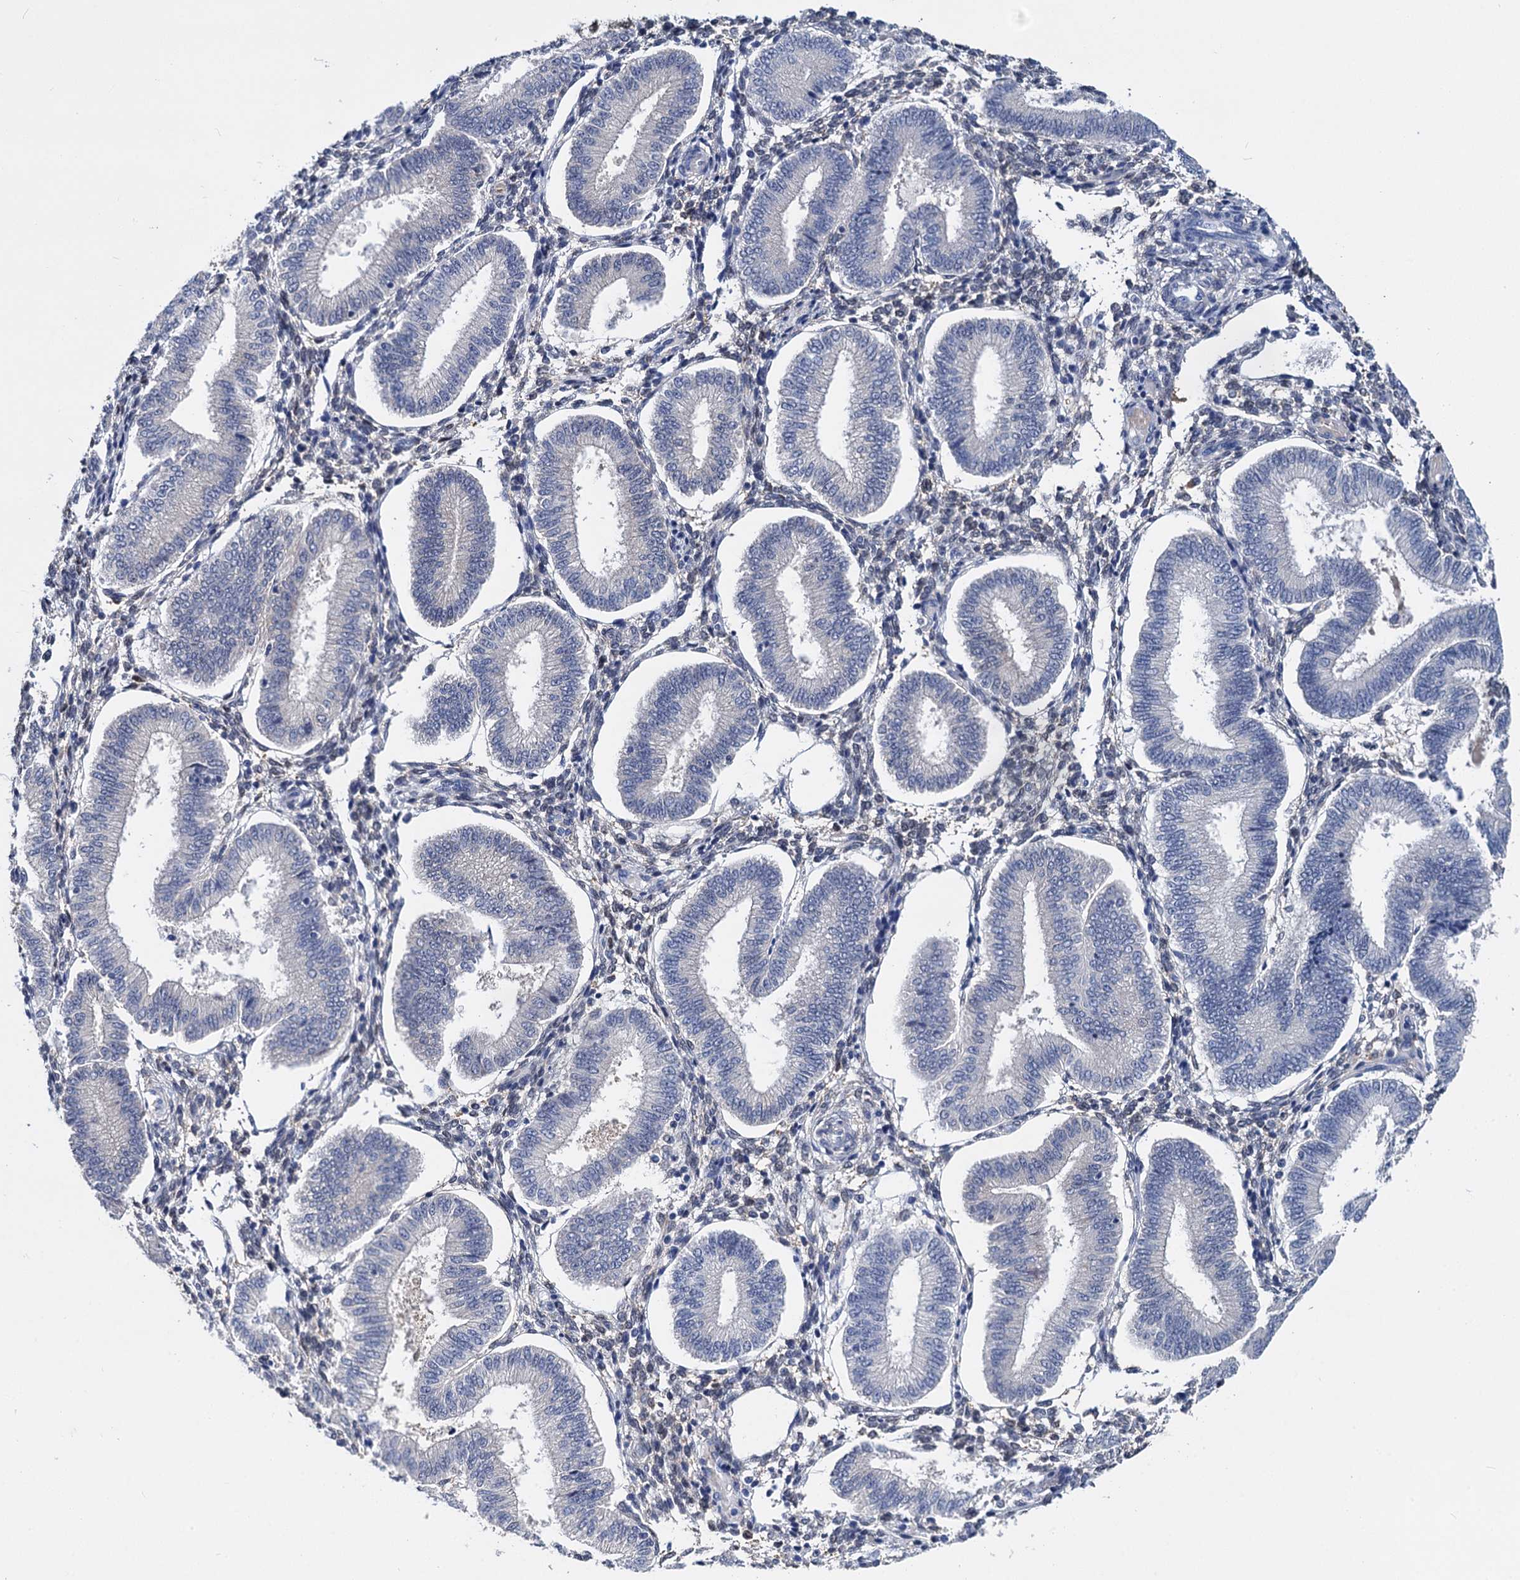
{"staining": {"intensity": "negative", "quantity": "none", "location": "none"}, "tissue": "endometrium", "cell_type": "Cells in endometrial stroma", "image_type": "normal", "snomed": [{"axis": "morphology", "description": "Normal tissue, NOS"}, {"axis": "topography", "description": "Endometrium"}], "caption": "Human endometrium stained for a protein using immunohistochemistry exhibits no expression in cells in endometrial stroma.", "gene": "GSTM3", "patient": {"sex": "female", "age": 39}}